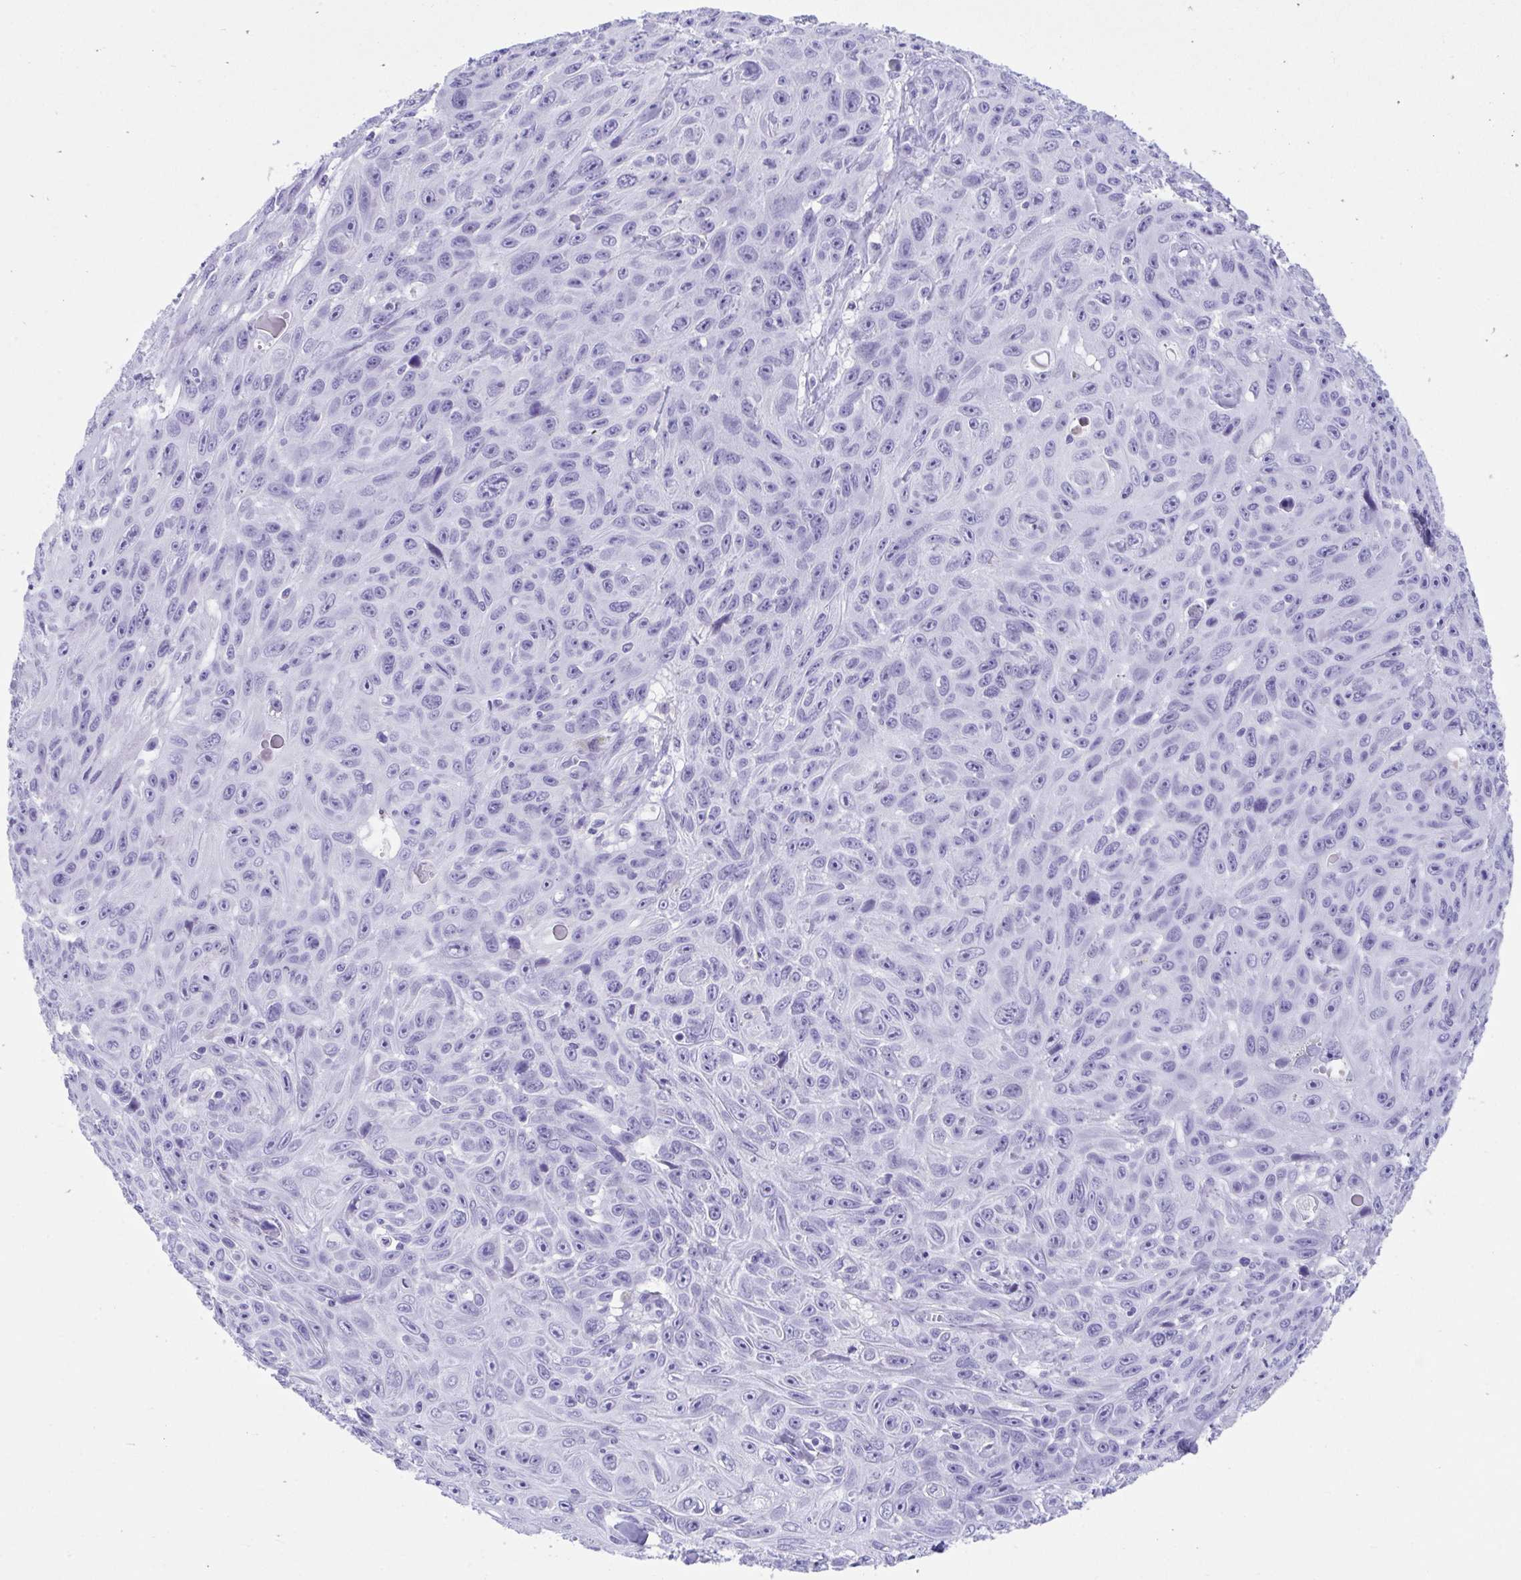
{"staining": {"intensity": "negative", "quantity": "none", "location": "none"}, "tissue": "skin cancer", "cell_type": "Tumor cells", "image_type": "cancer", "snomed": [{"axis": "morphology", "description": "Squamous cell carcinoma, NOS"}, {"axis": "topography", "description": "Skin"}], "caption": "IHC of skin cancer displays no expression in tumor cells.", "gene": "TMEM35A", "patient": {"sex": "male", "age": 82}}